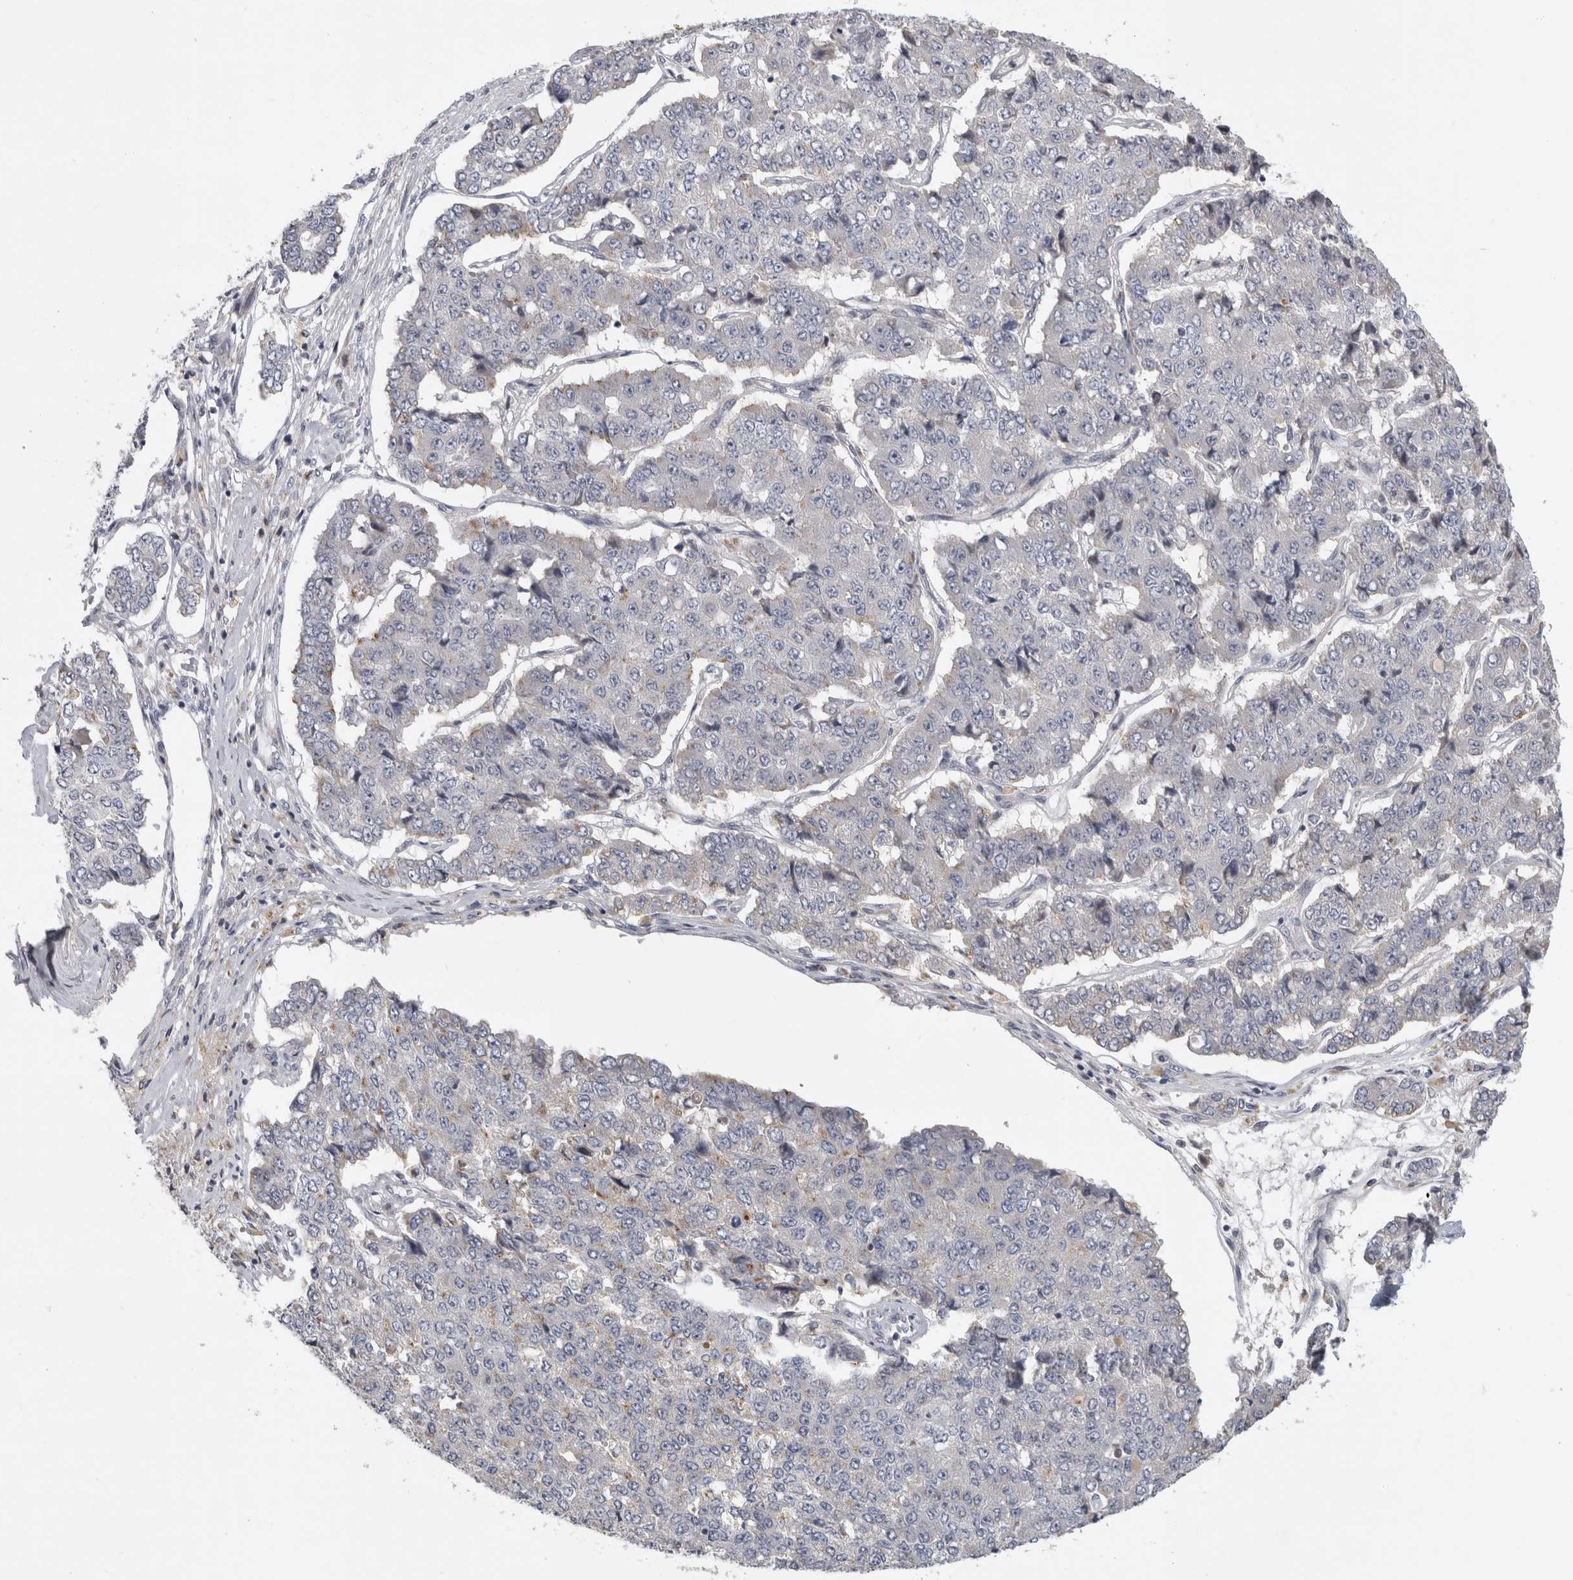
{"staining": {"intensity": "negative", "quantity": "none", "location": "none"}, "tissue": "pancreatic cancer", "cell_type": "Tumor cells", "image_type": "cancer", "snomed": [{"axis": "morphology", "description": "Adenocarcinoma, NOS"}, {"axis": "topography", "description": "Pancreas"}], "caption": "Immunohistochemistry of pancreatic cancer (adenocarcinoma) displays no expression in tumor cells.", "gene": "MGAT1", "patient": {"sex": "male", "age": 50}}